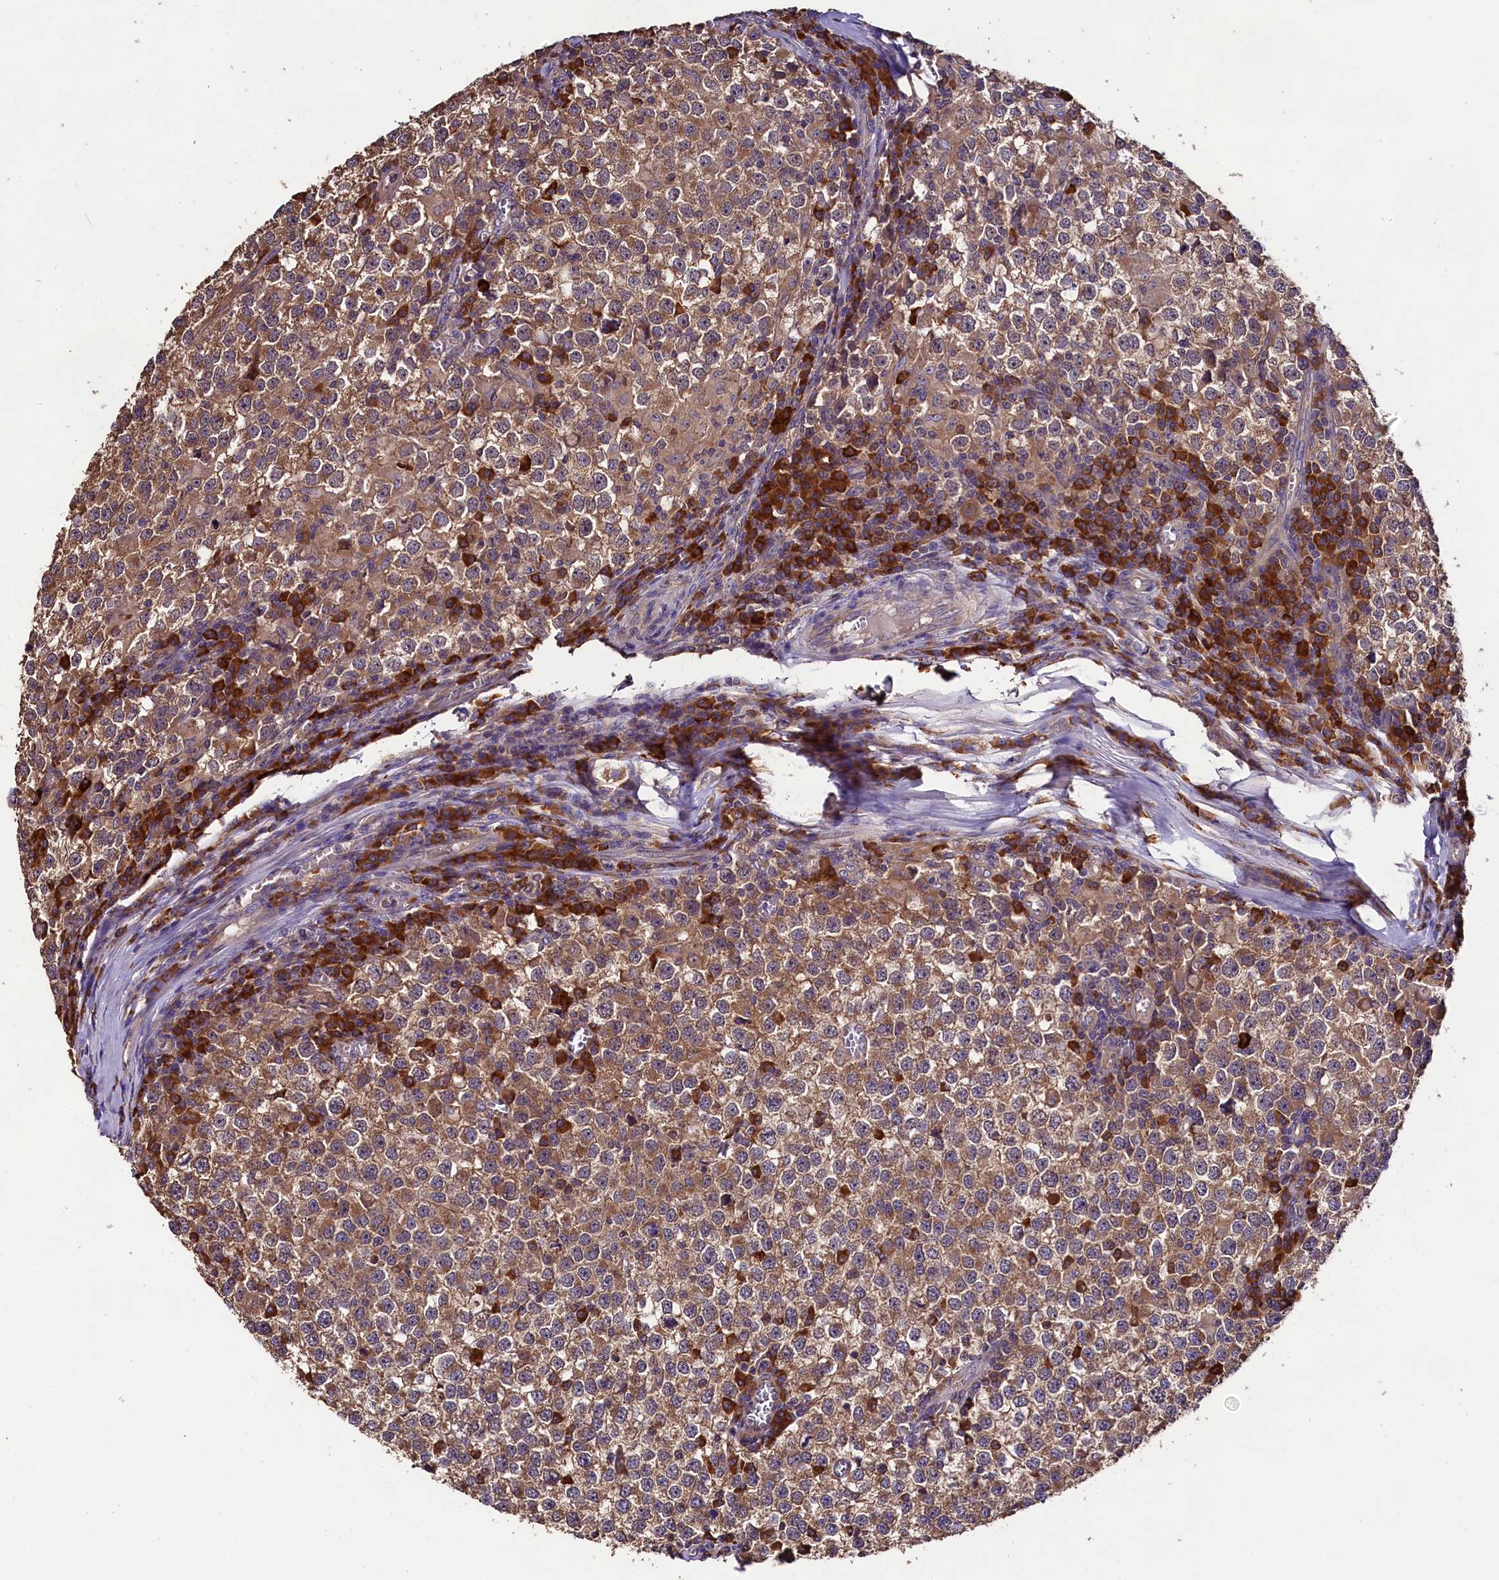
{"staining": {"intensity": "moderate", "quantity": ">75%", "location": "cytoplasmic/membranous"}, "tissue": "testis cancer", "cell_type": "Tumor cells", "image_type": "cancer", "snomed": [{"axis": "morphology", "description": "Seminoma, NOS"}, {"axis": "topography", "description": "Testis"}], "caption": "High-magnification brightfield microscopy of testis cancer (seminoma) stained with DAB (brown) and counterstained with hematoxylin (blue). tumor cells exhibit moderate cytoplasmic/membranous staining is seen in approximately>75% of cells. (brown staining indicates protein expression, while blue staining denotes nuclei).", "gene": "ENKD1", "patient": {"sex": "male", "age": 65}}